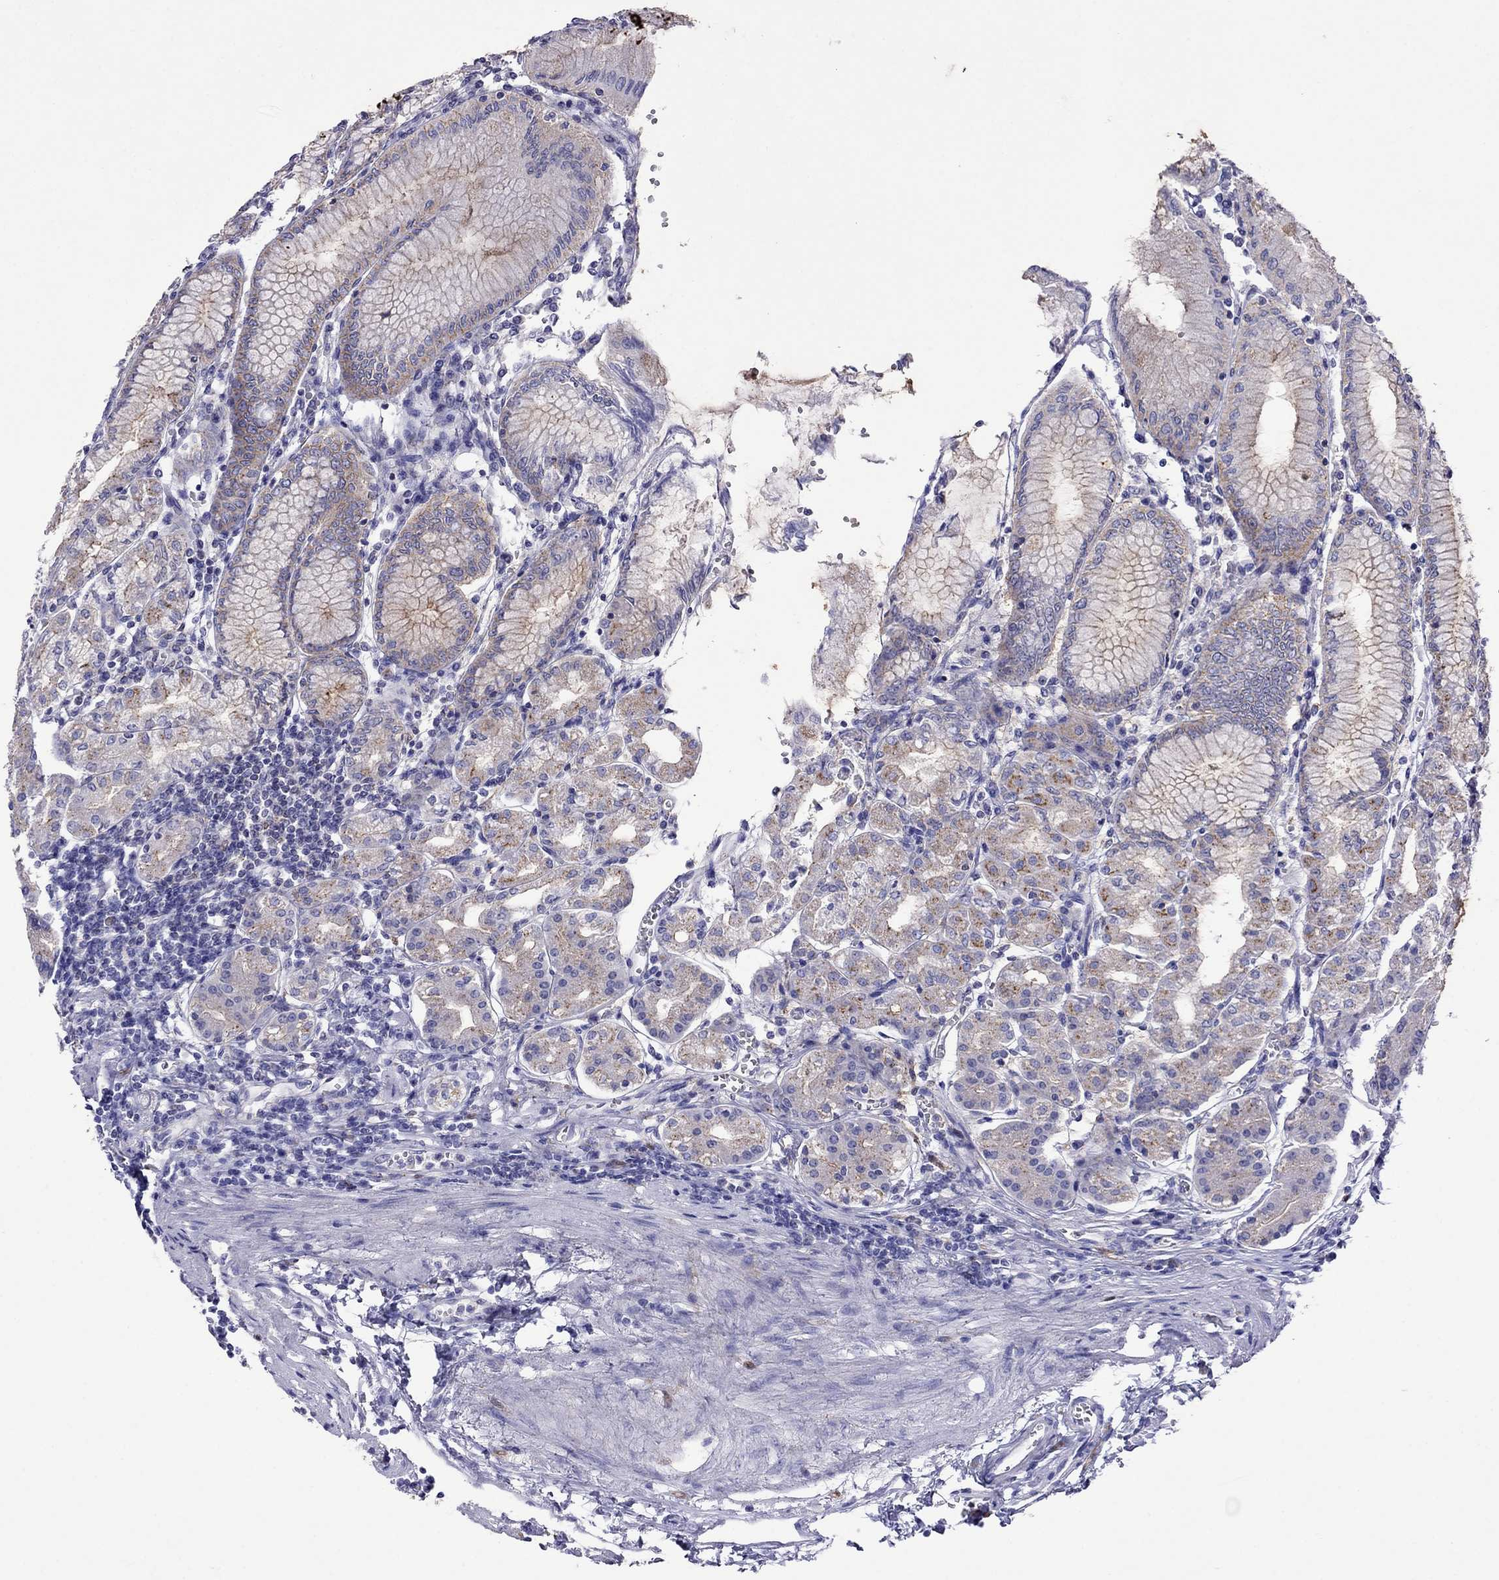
{"staining": {"intensity": "moderate", "quantity": "25%-75%", "location": "cytoplasmic/membranous"}, "tissue": "stomach", "cell_type": "Glandular cells", "image_type": "normal", "snomed": [{"axis": "morphology", "description": "Normal tissue, NOS"}, {"axis": "topography", "description": "Skeletal muscle"}, {"axis": "topography", "description": "Stomach"}], "caption": "Immunohistochemistry staining of benign stomach, which displays medium levels of moderate cytoplasmic/membranous staining in about 25%-75% of glandular cells indicating moderate cytoplasmic/membranous protein positivity. The staining was performed using DAB (brown) for protein detection and nuclei were counterstained in hematoxylin (blue).", "gene": "MPZ", "patient": {"sex": "female", "age": 57}}